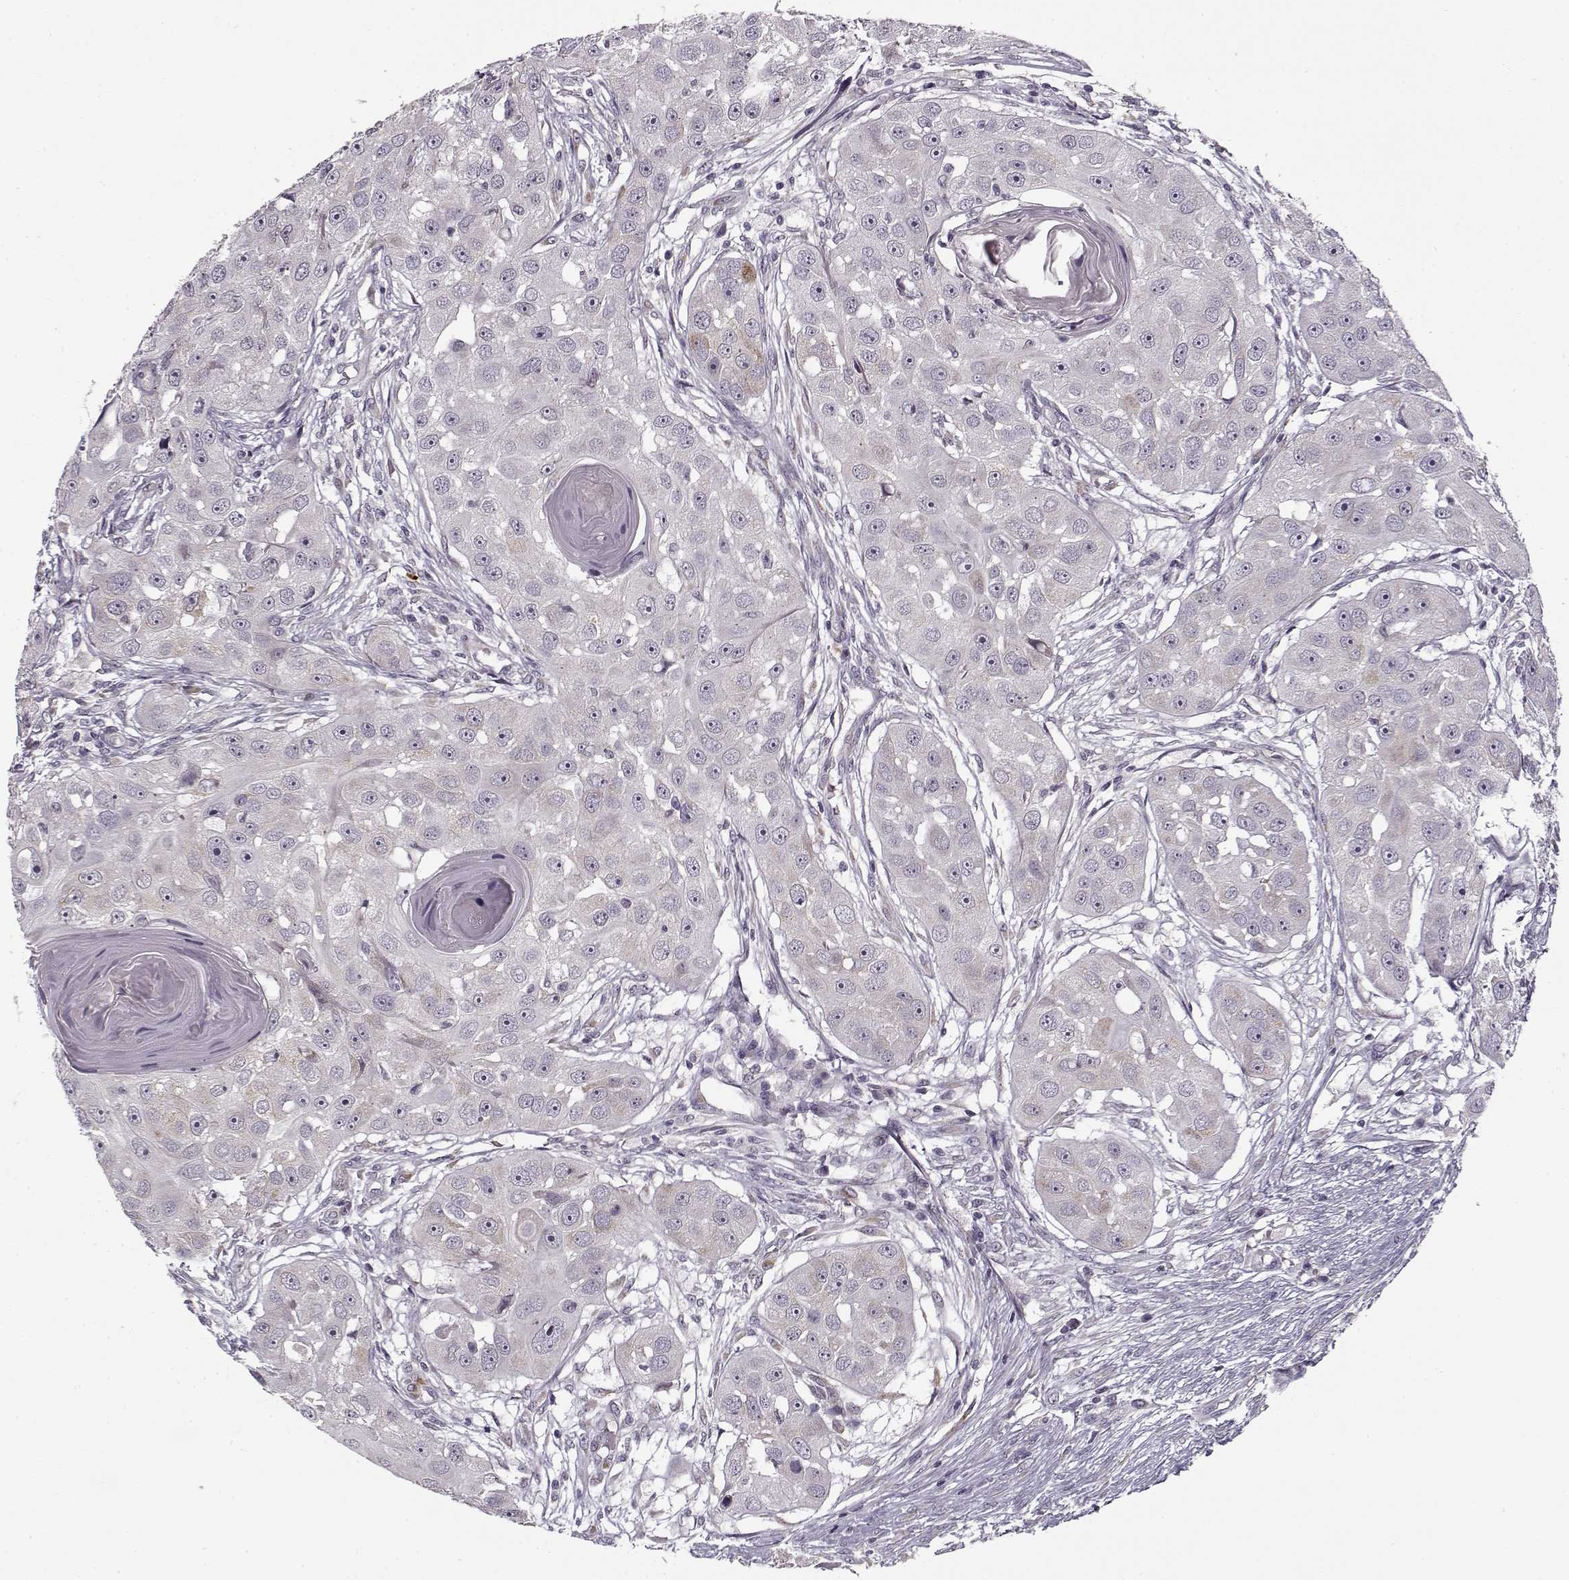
{"staining": {"intensity": "weak", "quantity": "<25%", "location": "cytoplasmic/membranous"}, "tissue": "head and neck cancer", "cell_type": "Tumor cells", "image_type": "cancer", "snomed": [{"axis": "morphology", "description": "Squamous cell carcinoma, NOS"}, {"axis": "topography", "description": "Head-Neck"}], "caption": "This is a histopathology image of IHC staining of head and neck squamous cell carcinoma, which shows no staining in tumor cells.", "gene": "LAMB2", "patient": {"sex": "male", "age": 51}}